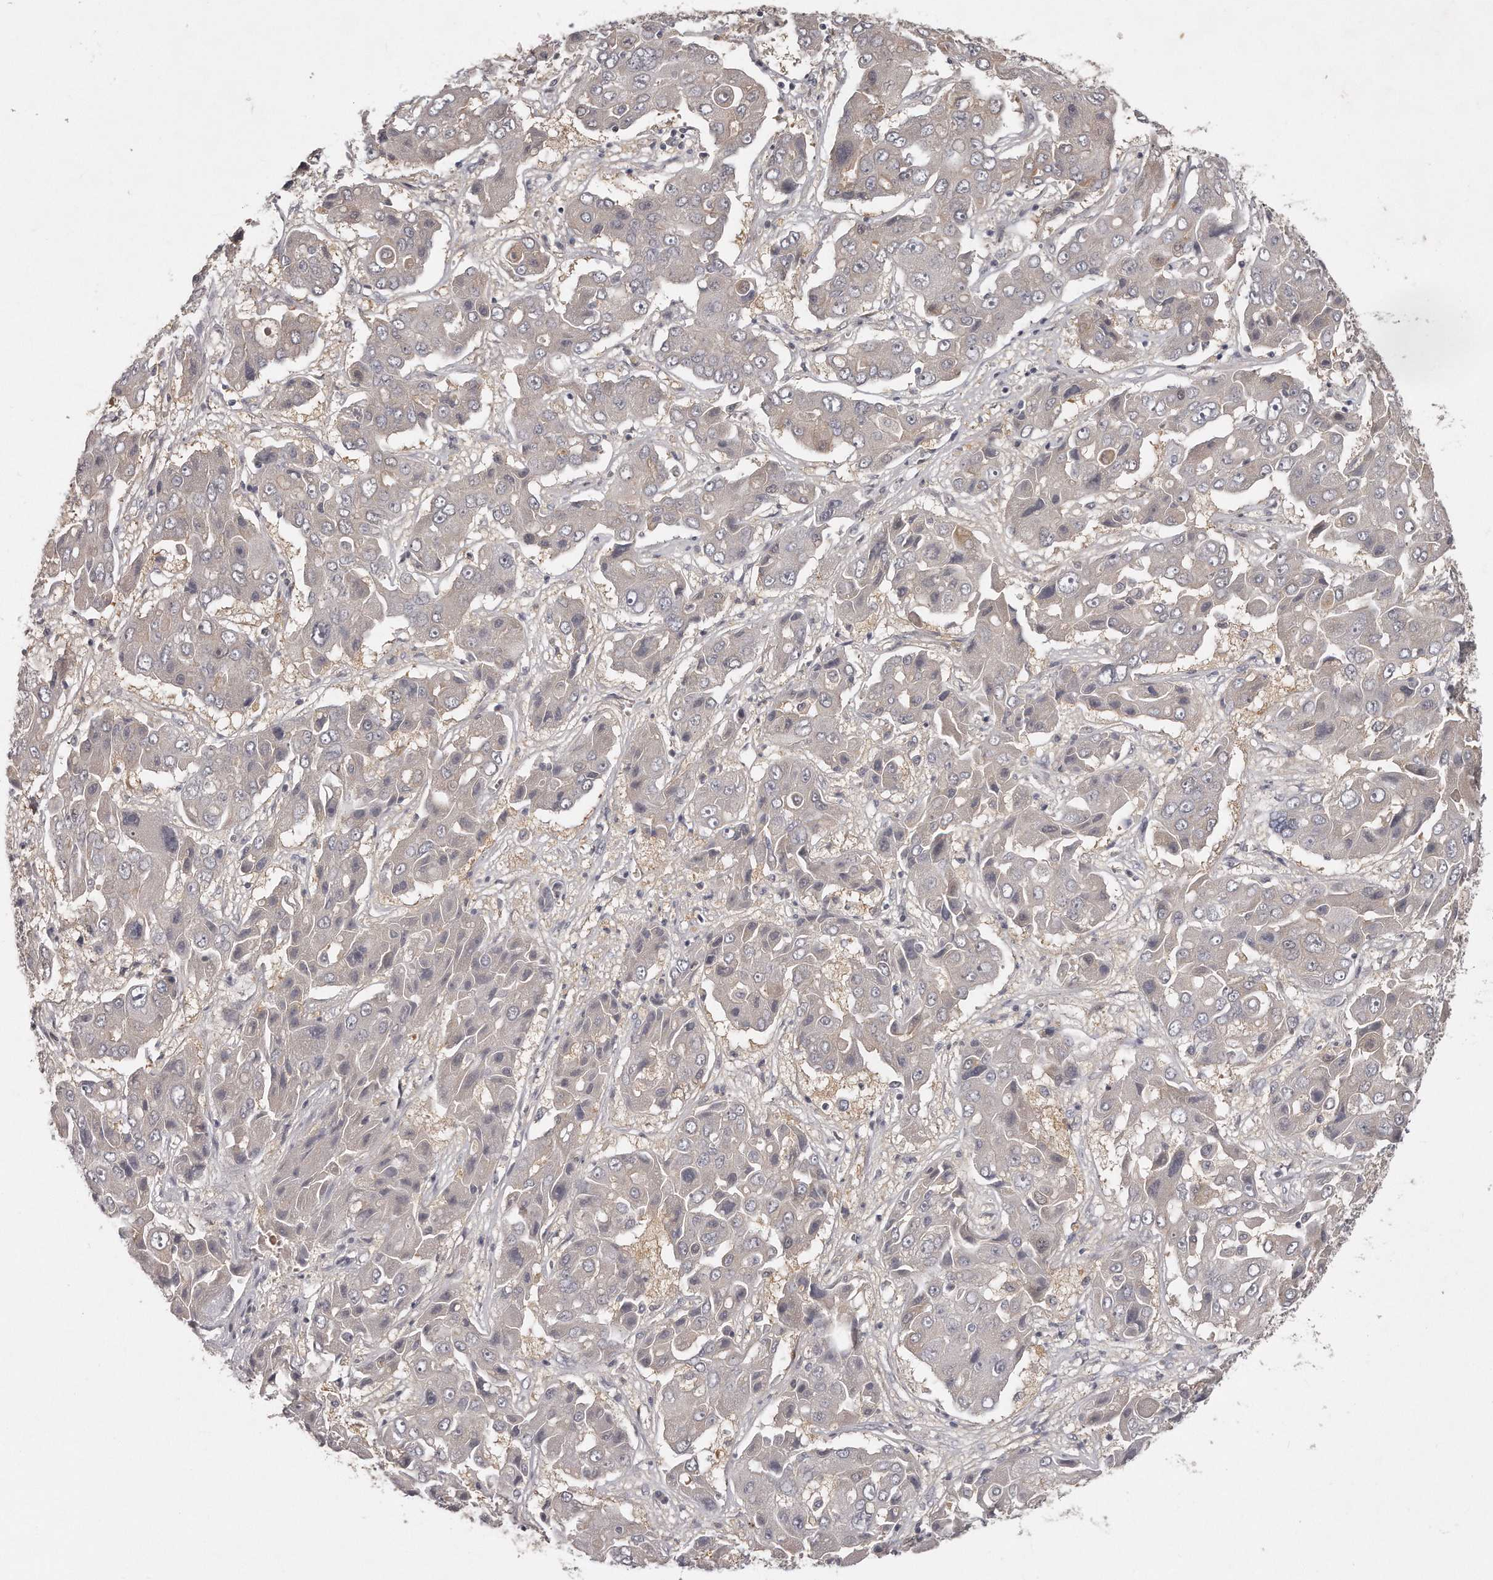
{"staining": {"intensity": "negative", "quantity": "none", "location": "none"}, "tissue": "liver cancer", "cell_type": "Tumor cells", "image_type": "cancer", "snomed": [{"axis": "morphology", "description": "Cholangiocarcinoma"}, {"axis": "topography", "description": "Liver"}], "caption": "Protein analysis of cholangiocarcinoma (liver) displays no significant staining in tumor cells.", "gene": "GGCT", "patient": {"sex": "male", "age": 67}}